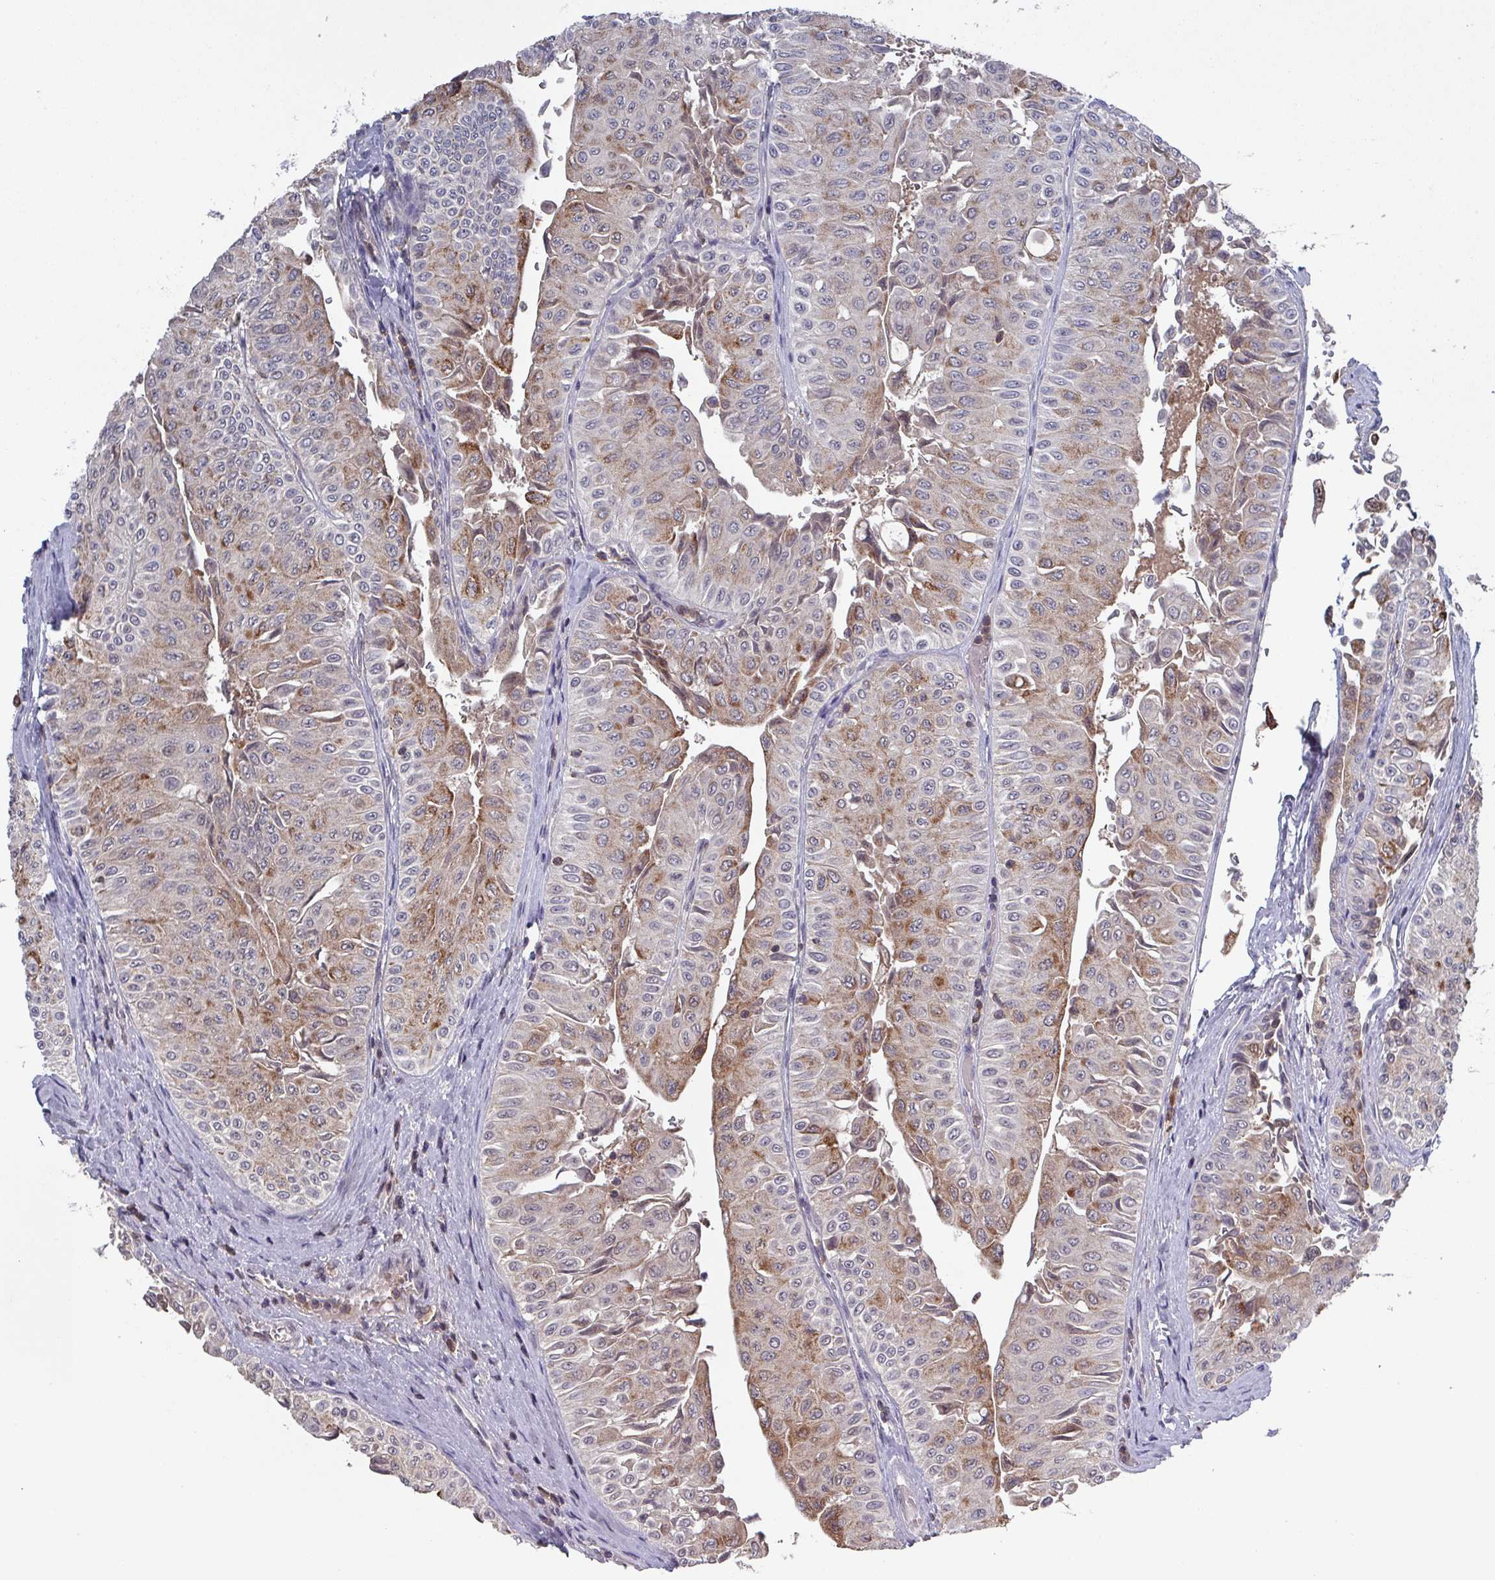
{"staining": {"intensity": "moderate", "quantity": "25%-75%", "location": "cytoplasmic/membranous"}, "tissue": "urothelial cancer", "cell_type": "Tumor cells", "image_type": "cancer", "snomed": [{"axis": "morphology", "description": "Urothelial carcinoma, NOS"}, {"axis": "topography", "description": "Urinary bladder"}], "caption": "There is medium levels of moderate cytoplasmic/membranous staining in tumor cells of urothelial cancer, as demonstrated by immunohistochemical staining (brown color).", "gene": "PRRX1", "patient": {"sex": "male", "age": 59}}